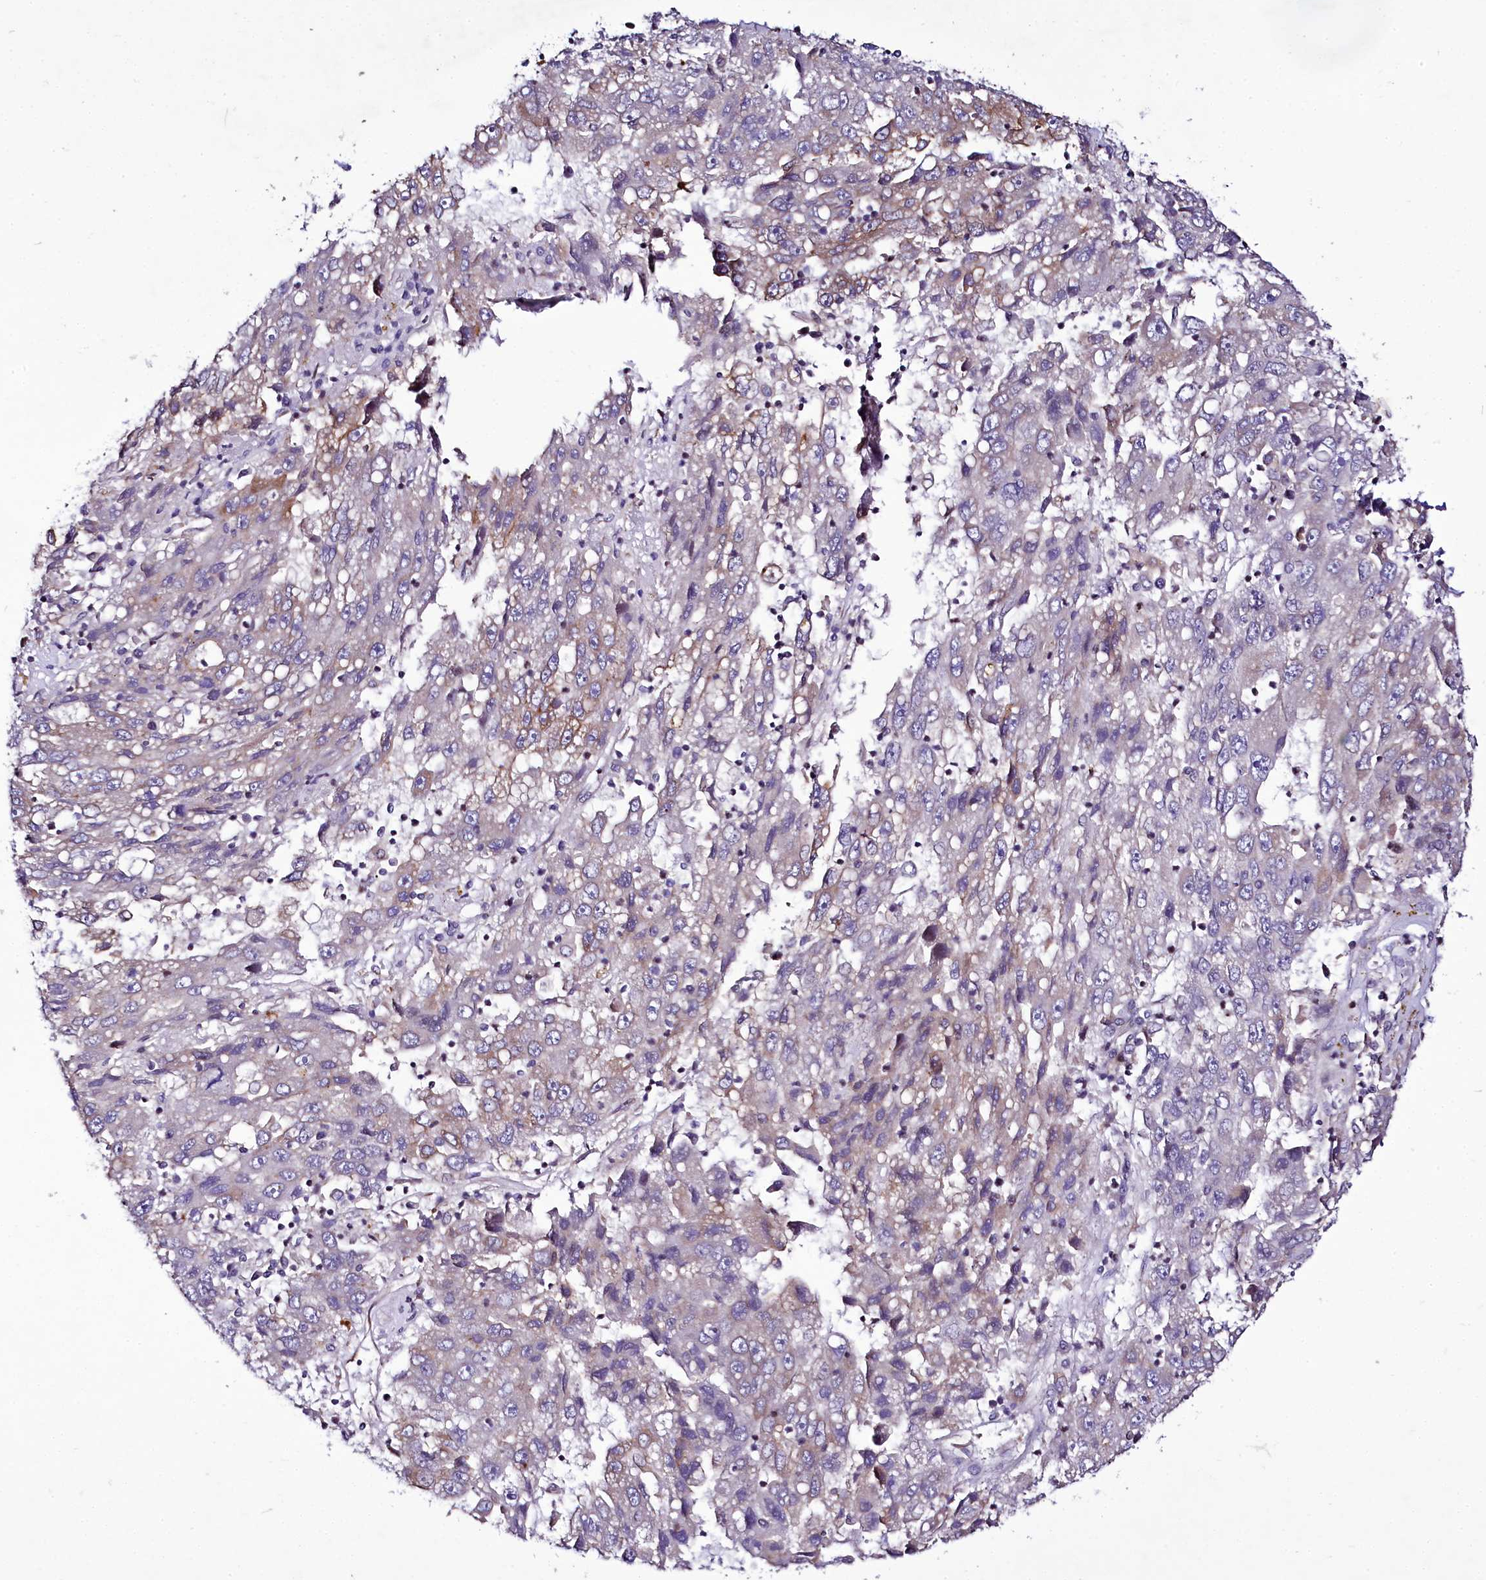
{"staining": {"intensity": "weak", "quantity": "<25%", "location": "cytoplasmic/membranous"}, "tissue": "liver cancer", "cell_type": "Tumor cells", "image_type": "cancer", "snomed": [{"axis": "morphology", "description": "Carcinoma, Hepatocellular, NOS"}, {"axis": "topography", "description": "Liver"}], "caption": "This is an immunohistochemistry photomicrograph of human liver cancer. There is no positivity in tumor cells.", "gene": "ZC3H12C", "patient": {"sex": "male", "age": 49}}